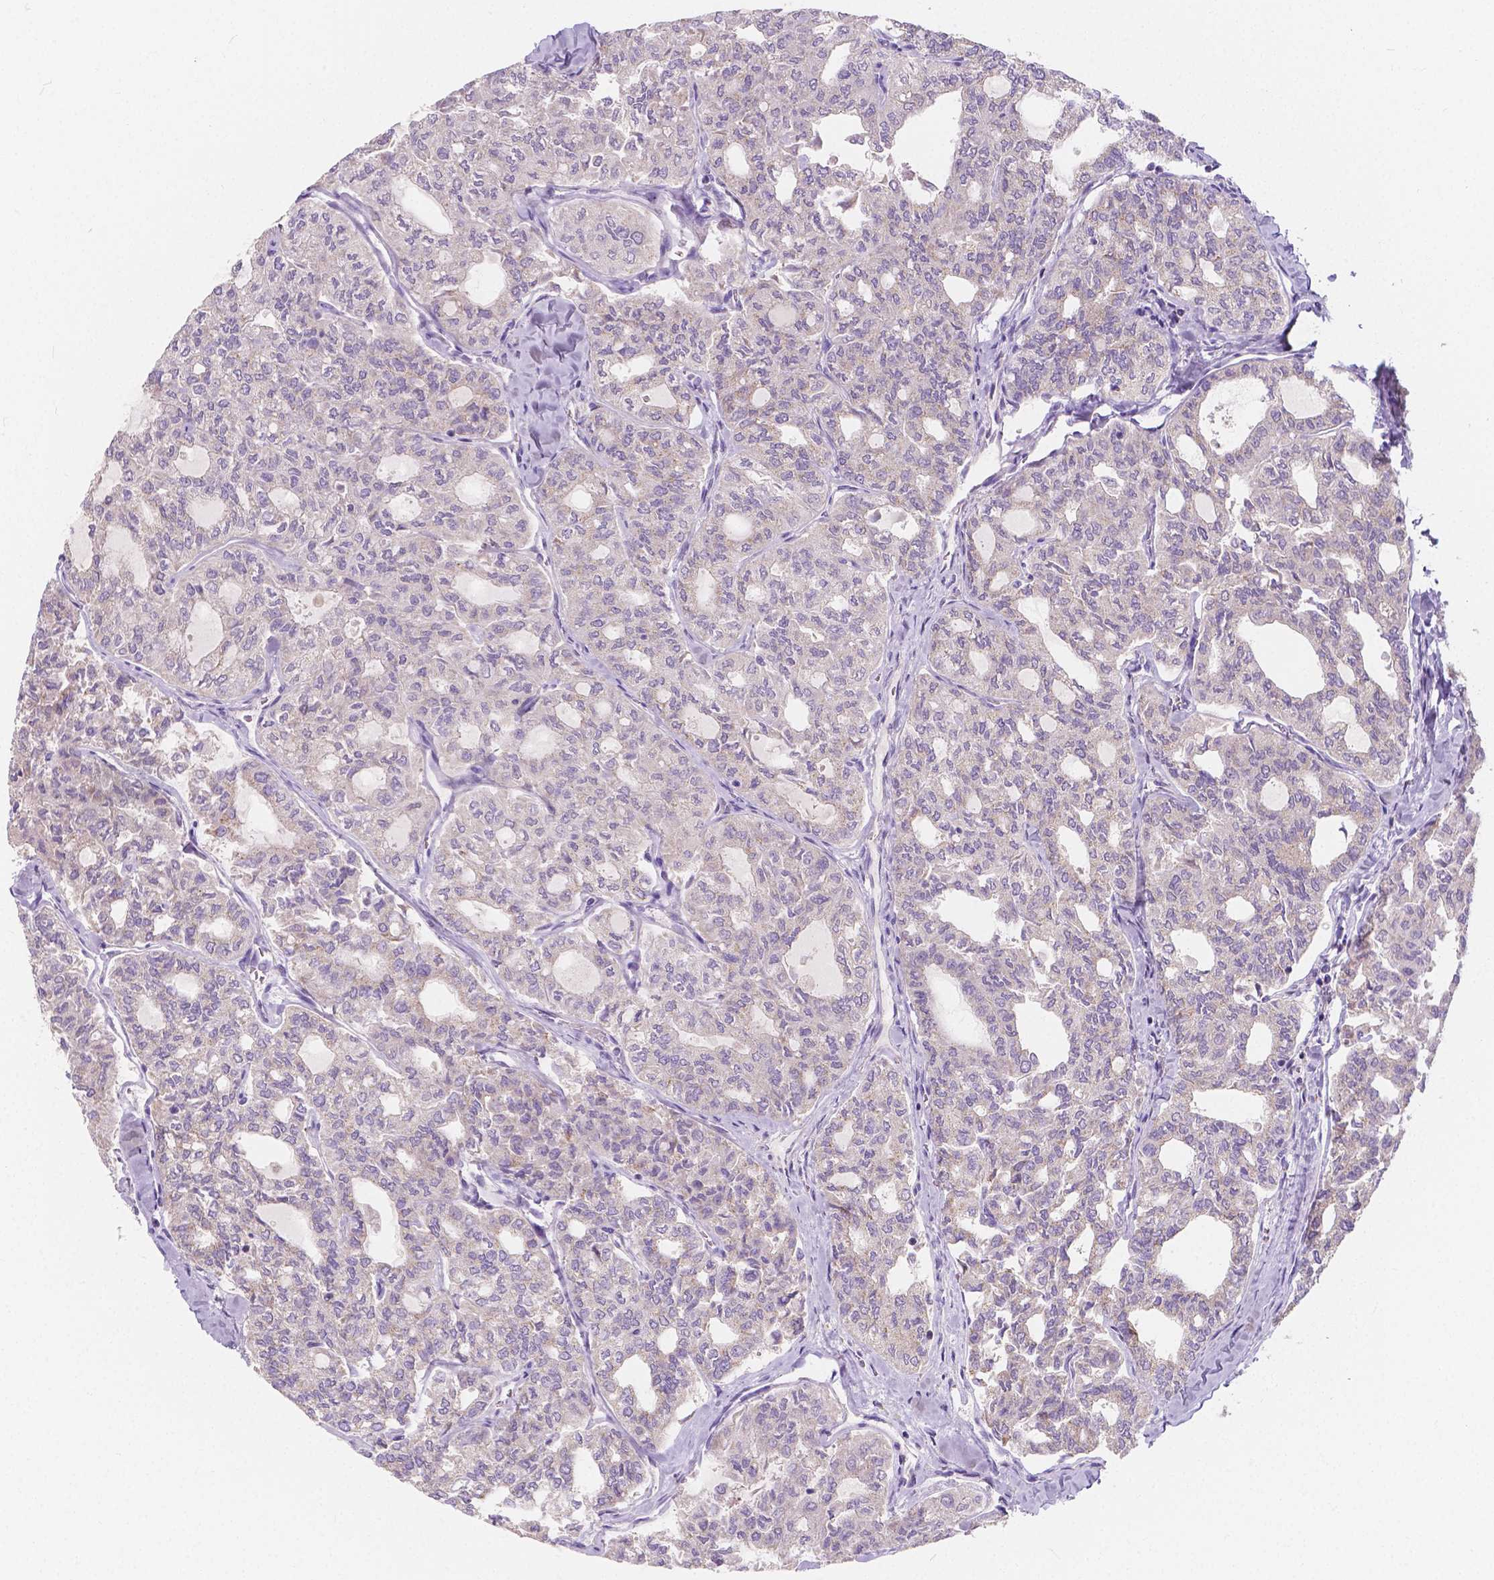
{"staining": {"intensity": "negative", "quantity": "none", "location": "none"}, "tissue": "thyroid cancer", "cell_type": "Tumor cells", "image_type": "cancer", "snomed": [{"axis": "morphology", "description": "Follicular adenoma carcinoma, NOS"}, {"axis": "topography", "description": "Thyroid gland"}], "caption": "This is an immunohistochemistry image of human thyroid cancer. There is no staining in tumor cells.", "gene": "RNF186", "patient": {"sex": "male", "age": 75}}